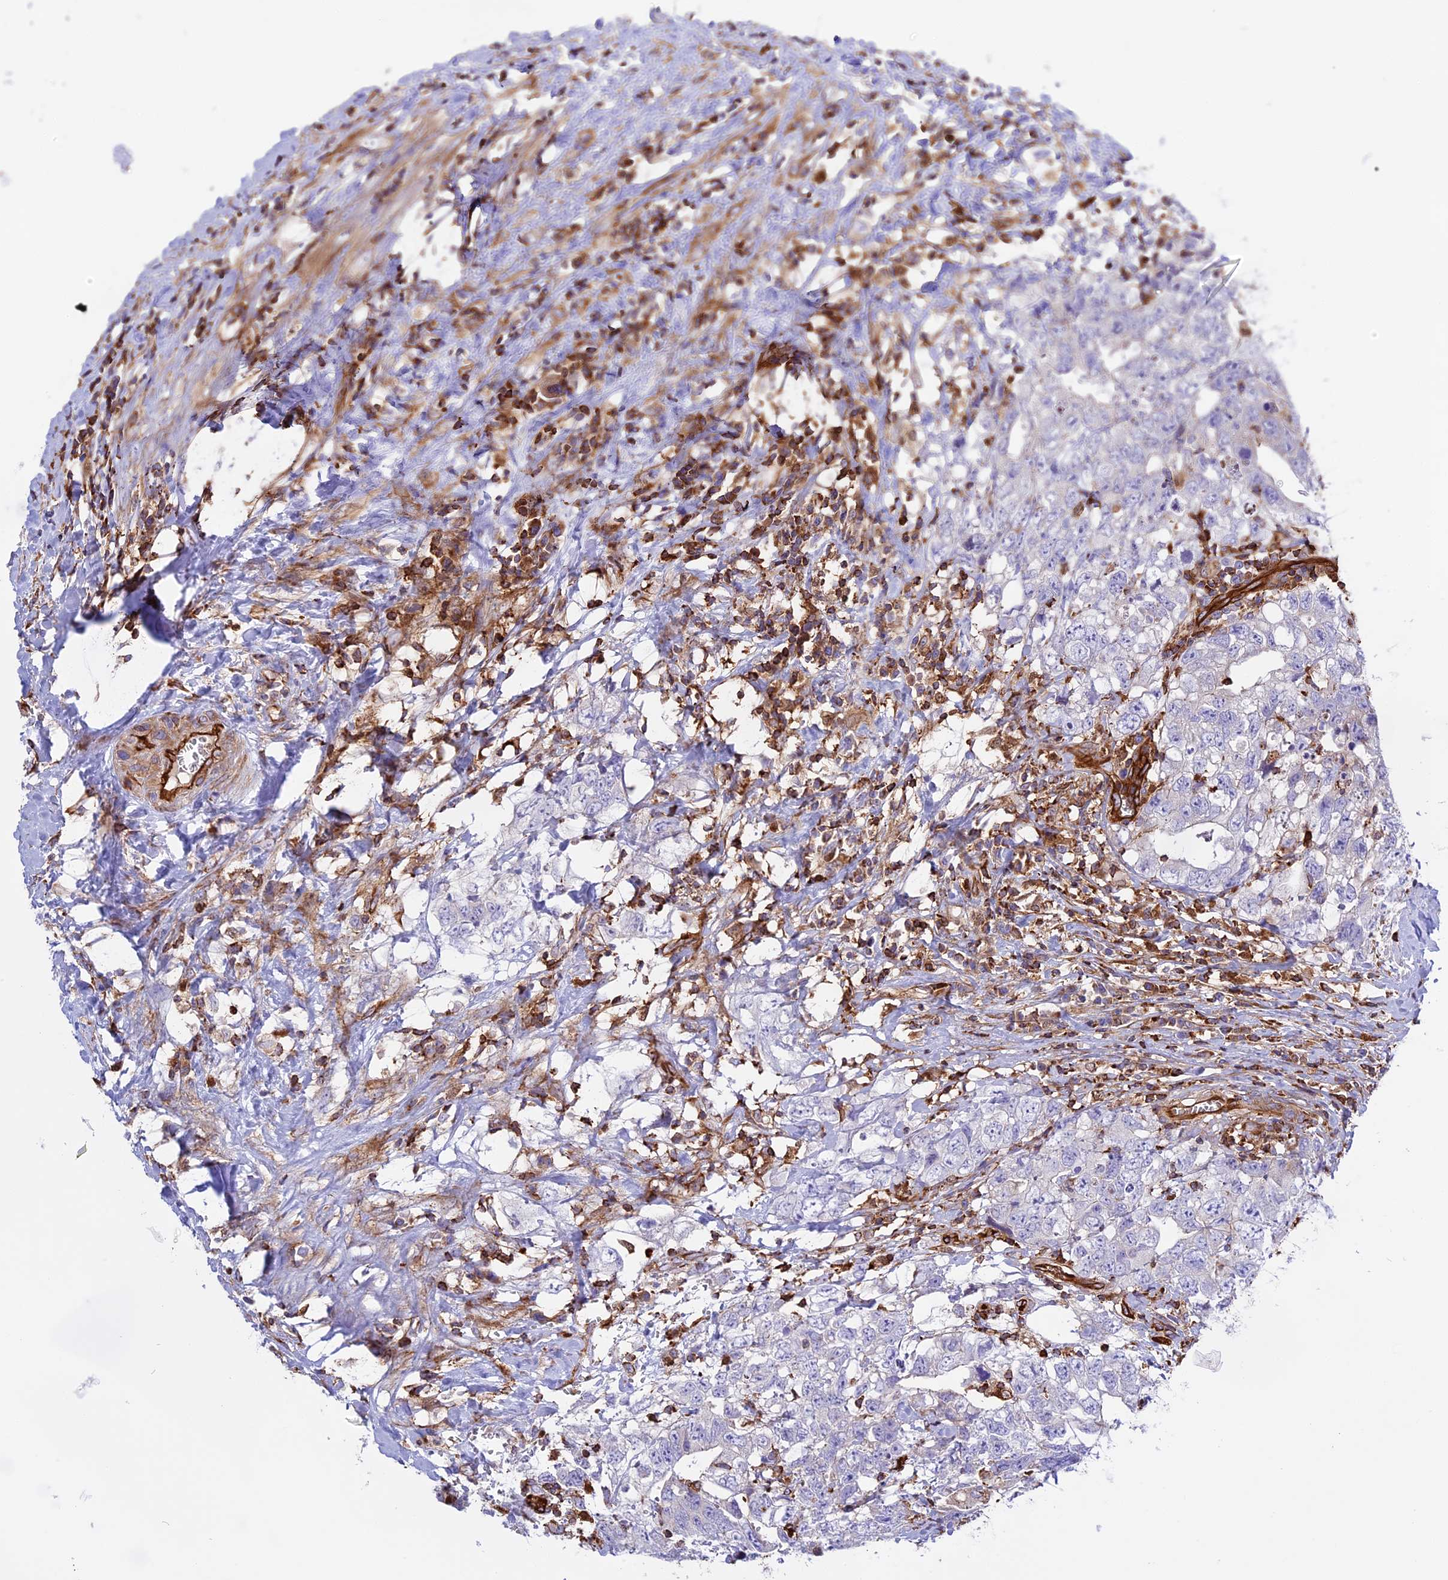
{"staining": {"intensity": "negative", "quantity": "none", "location": "none"}, "tissue": "testis cancer", "cell_type": "Tumor cells", "image_type": "cancer", "snomed": [{"axis": "morphology", "description": "Seminoma, NOS"}, {"axis": "morphology", "description": "Carcinoma, Embryonal, NOS"}, {"axis": "topography", "description": "Testis"}], "caption": "This is an immunohistochemistry micrograph of human seminoma (testis). There is no staining in tumor cells.", "gene": "CD99L2", "patient": {"sex": "male", "age": 29}}